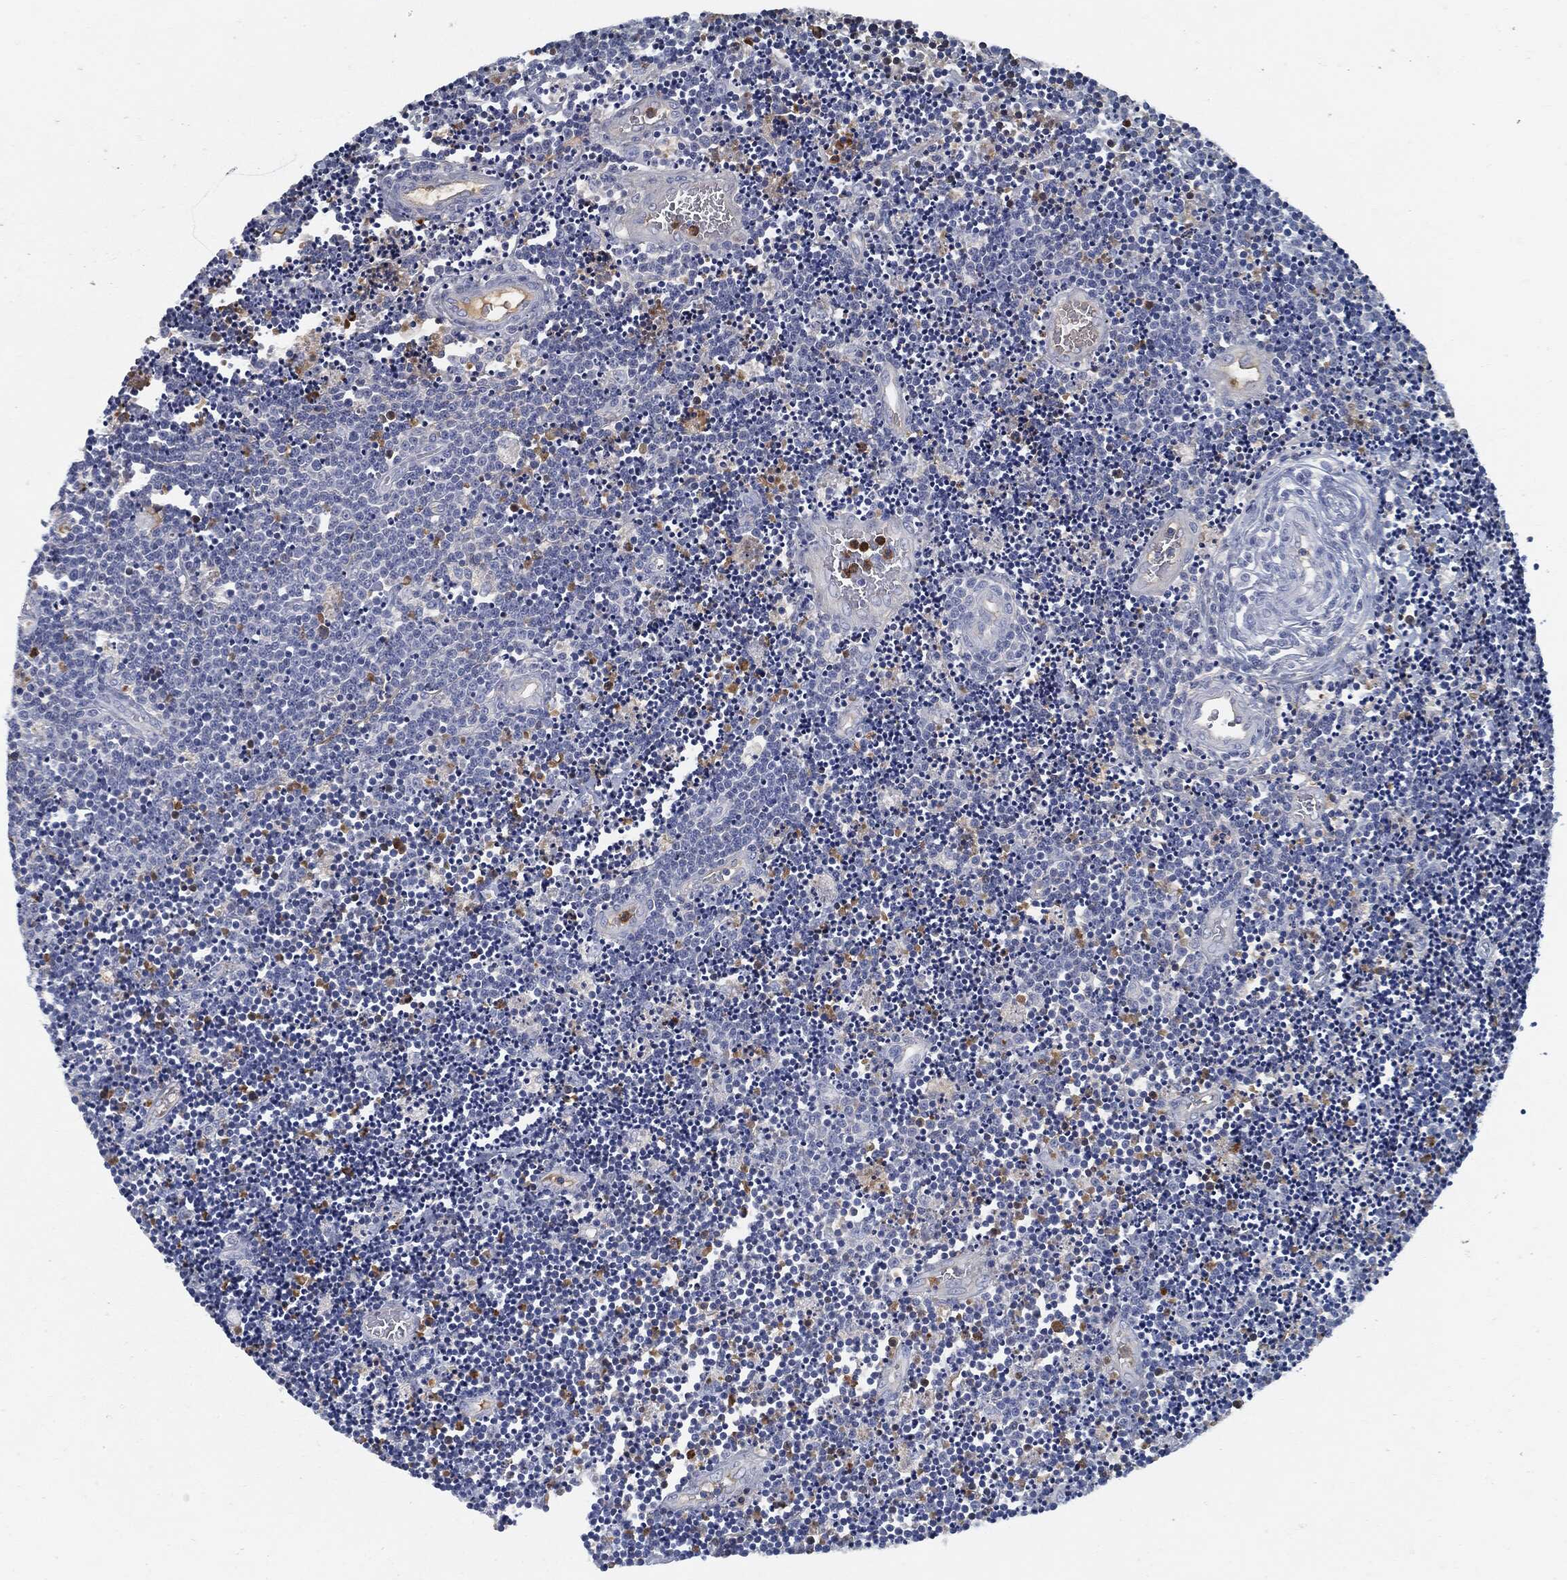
{"staining": {"intensity": "negative", "quantity": "none", "location": "none"}, "tissue": "lymphoma", "cell_type": "Tumor cells", "image_type": "cancer", "snomed": [{"axis": "morphology", "description": "Malignant lymphoma, non-Hodgkin's type, Low grade"}, {"axis": "topography", "description": "Brain"}], "caption": "This is a image of immunohistochemistry (IHC) staining of lymphoma, which shows no staining in tumor cells.", "gene": "BTK", "patient": {"sex": "female", "age": 66}}